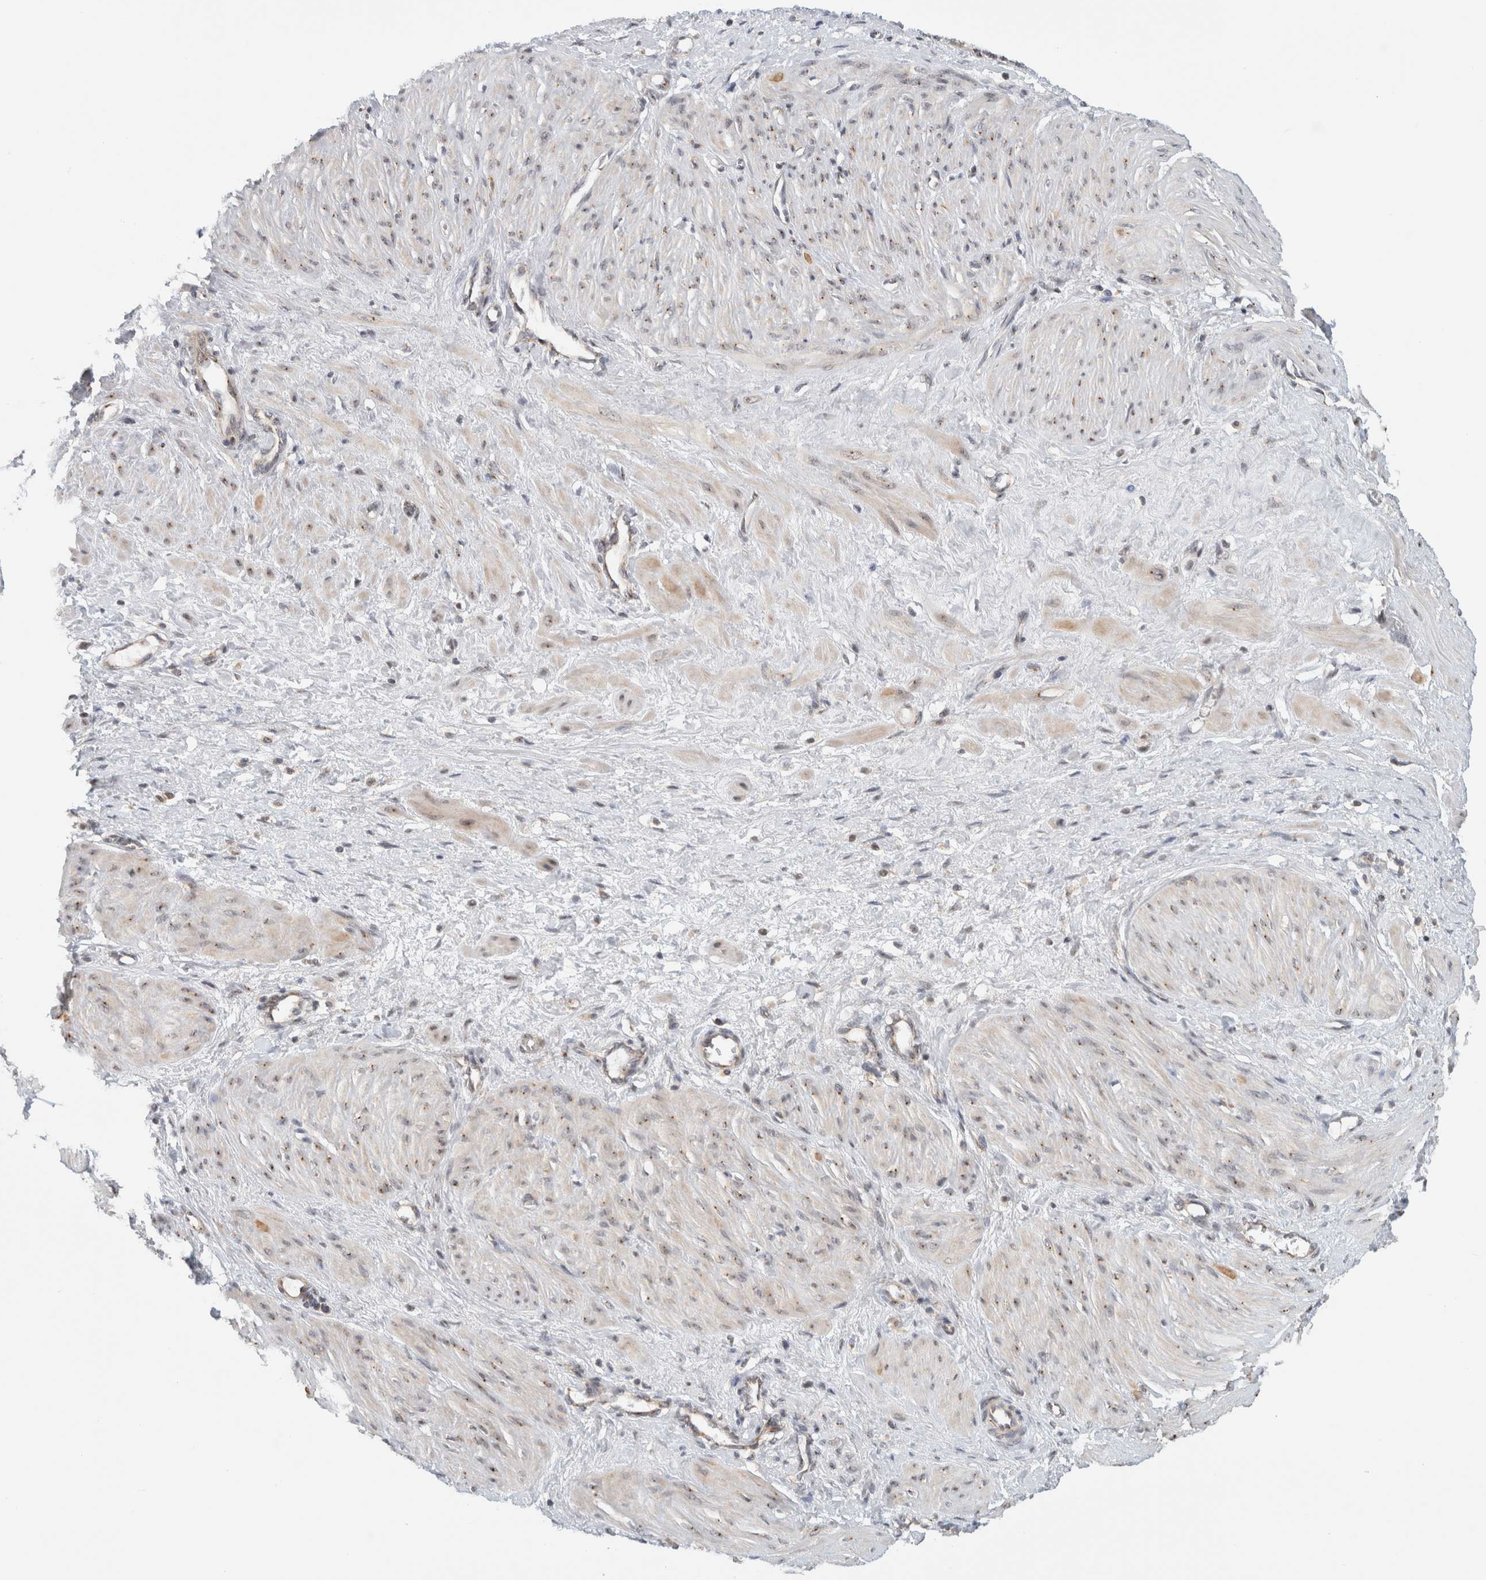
{"staining": {"intensity": "moderate", "quantity": "<25%", "location": "cytoplasmic/membranous"}, "tissue": "smooth muscle", "cell_type": "Smooth muscle cells", "image_type": "normal", "snomed": [{"axis": "morphology", "description": "Normal tissue, NOS"}, {"axis": "topography", "description": "Endometrium"}], "caption": "IHC photomicrograph of unremarkable smooth muscle stained for a protein (brown), which displays low levels of moderate cytoplasmic/membranous staining in approximately <25% of smooth muscle cells.", "gene": "CMC2", "patient": {"sex": "female", "age": 33}}